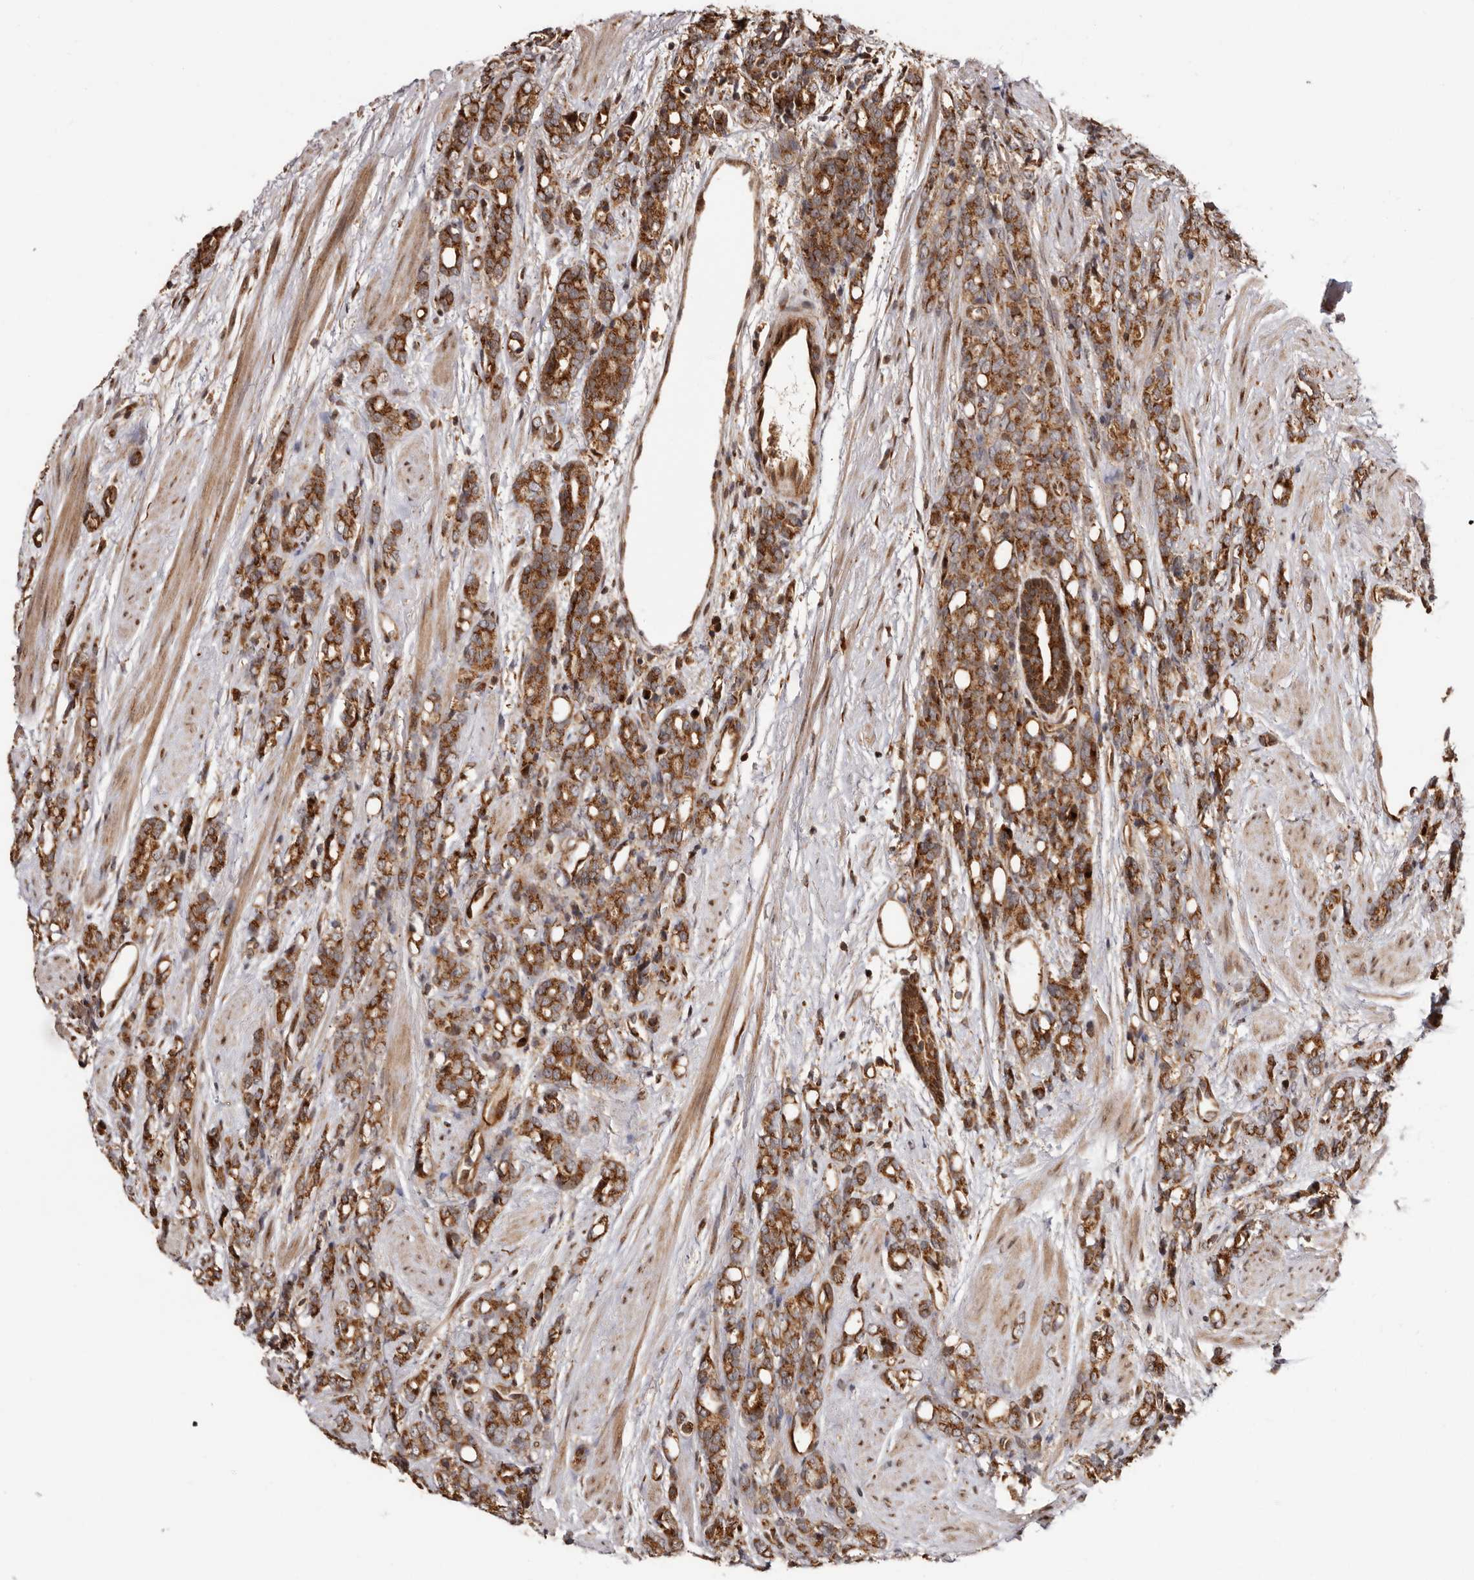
{"staining": {"intensity": "strong", "quantity": ">75%", "location": "cytoplasmic/membranous"}, "tissue": "prostate cancer", "cell_type": "Tumor cells", "image_type": "cancer", "snomed": [{"axis": "morphology", "description": "Adenocarcinoma, High grade"}, {"axis": "topography", "description": "Prostate"}], "caption": "Immunohistochemical staining of prostate cancer demonstrates strong cytoplasmic/membranous protein expression in approximately >75% of tumor cells.", "gene": "GPR27", "patient": {"sex": "male", "age": 62}}